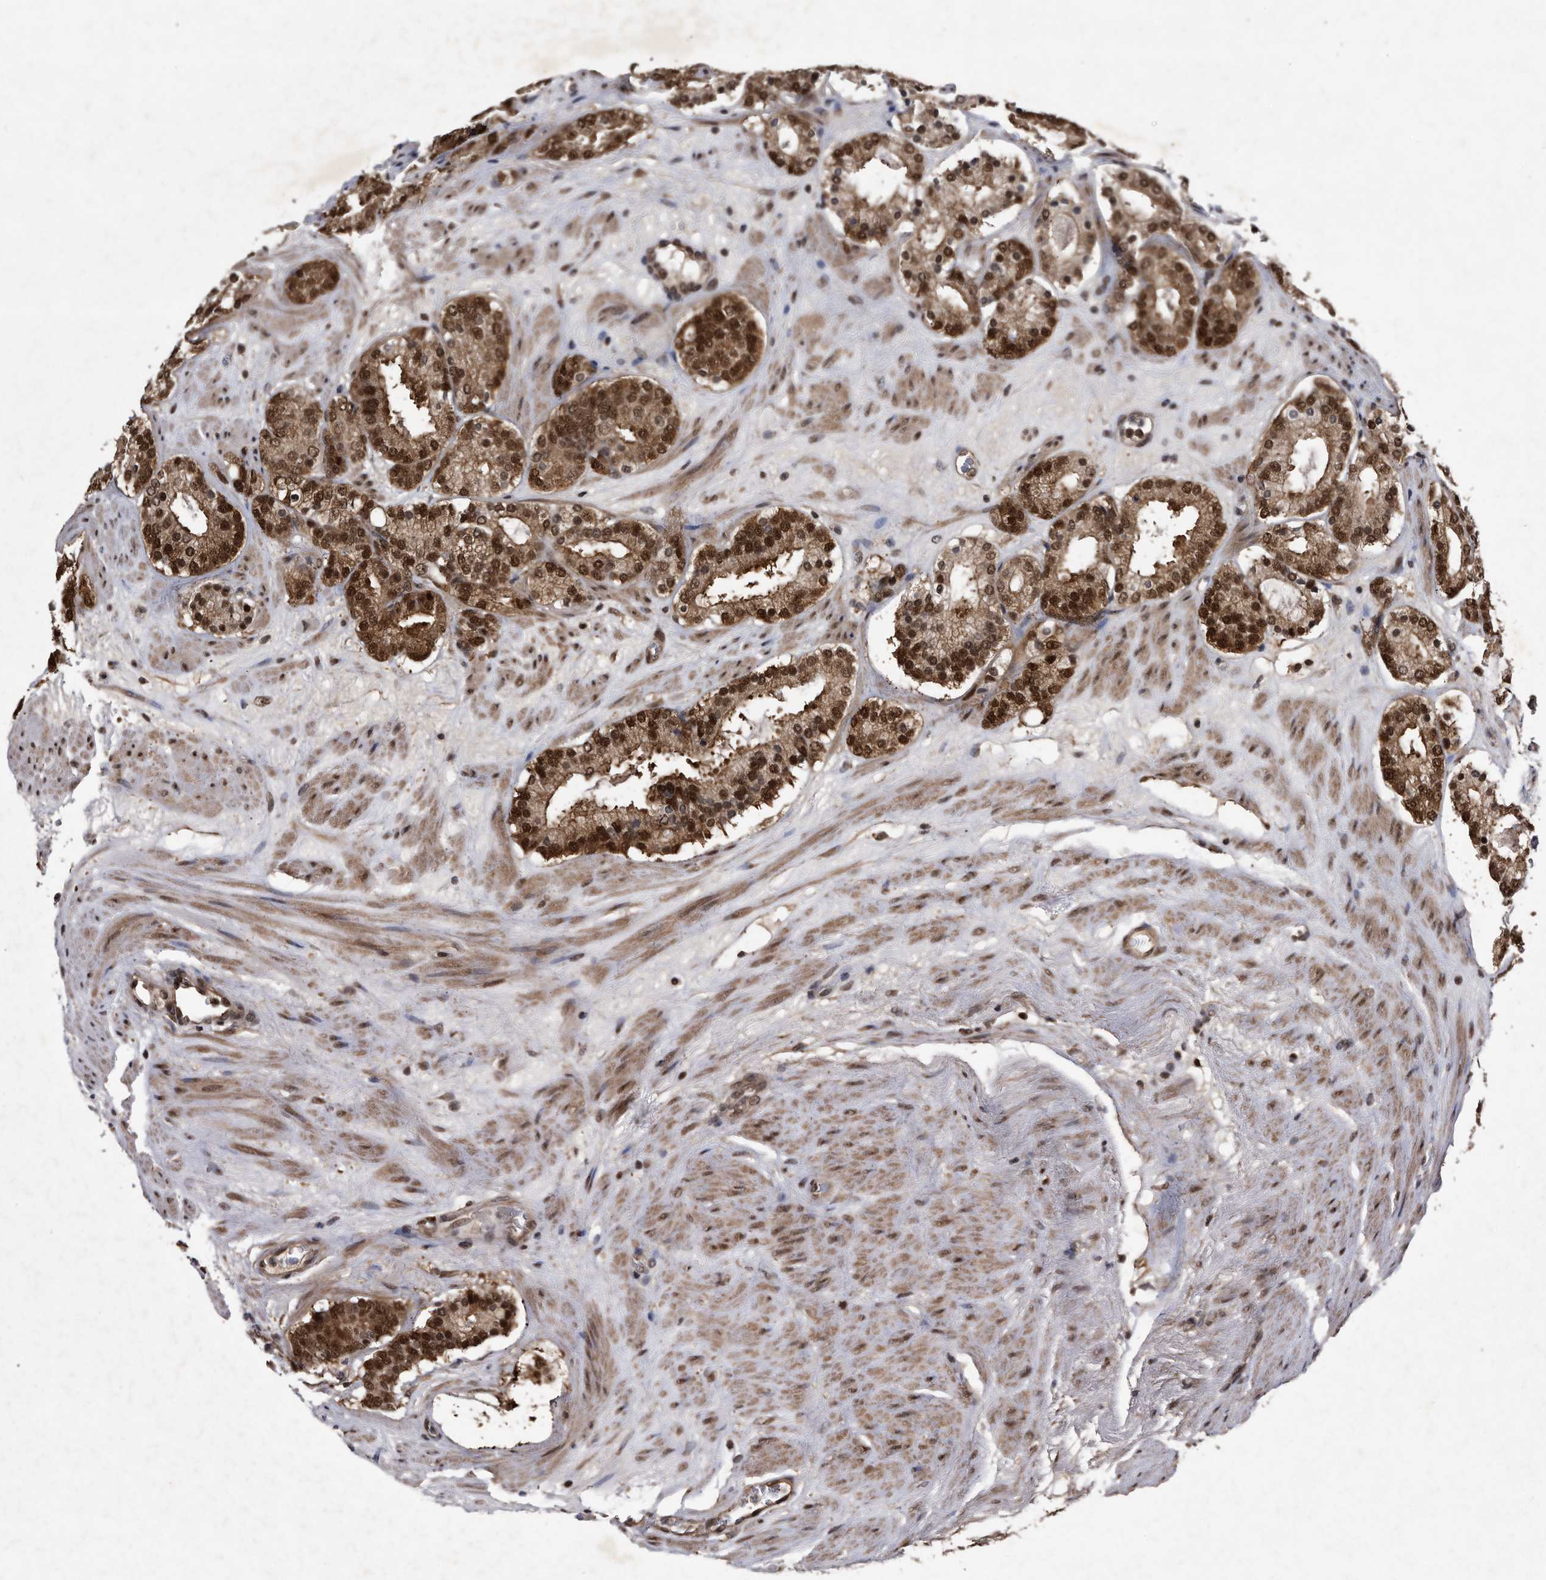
{"staining": {"intensity": "strong", "quantity": ">75%", "location": "cytoplasmic/membranous,nuclear"}, "tissue": "prostate cancer", "cell_type": "Tumor cells", "image_type": "cancer", "snomed": [{"axis": "morphology", "description": "Adenocarcinoma, Low grade"}, {"axis": "topography", "description": "Prostate"}], "caption": "Strong cytoplasmic/membranous and nuclear staining for a protein is present in about >75% of tumor cells of prostate cancer using immunohistochemistry (IHC).", "gene": "RAD23B", "patient": {"sex": "male", "age": 69}}